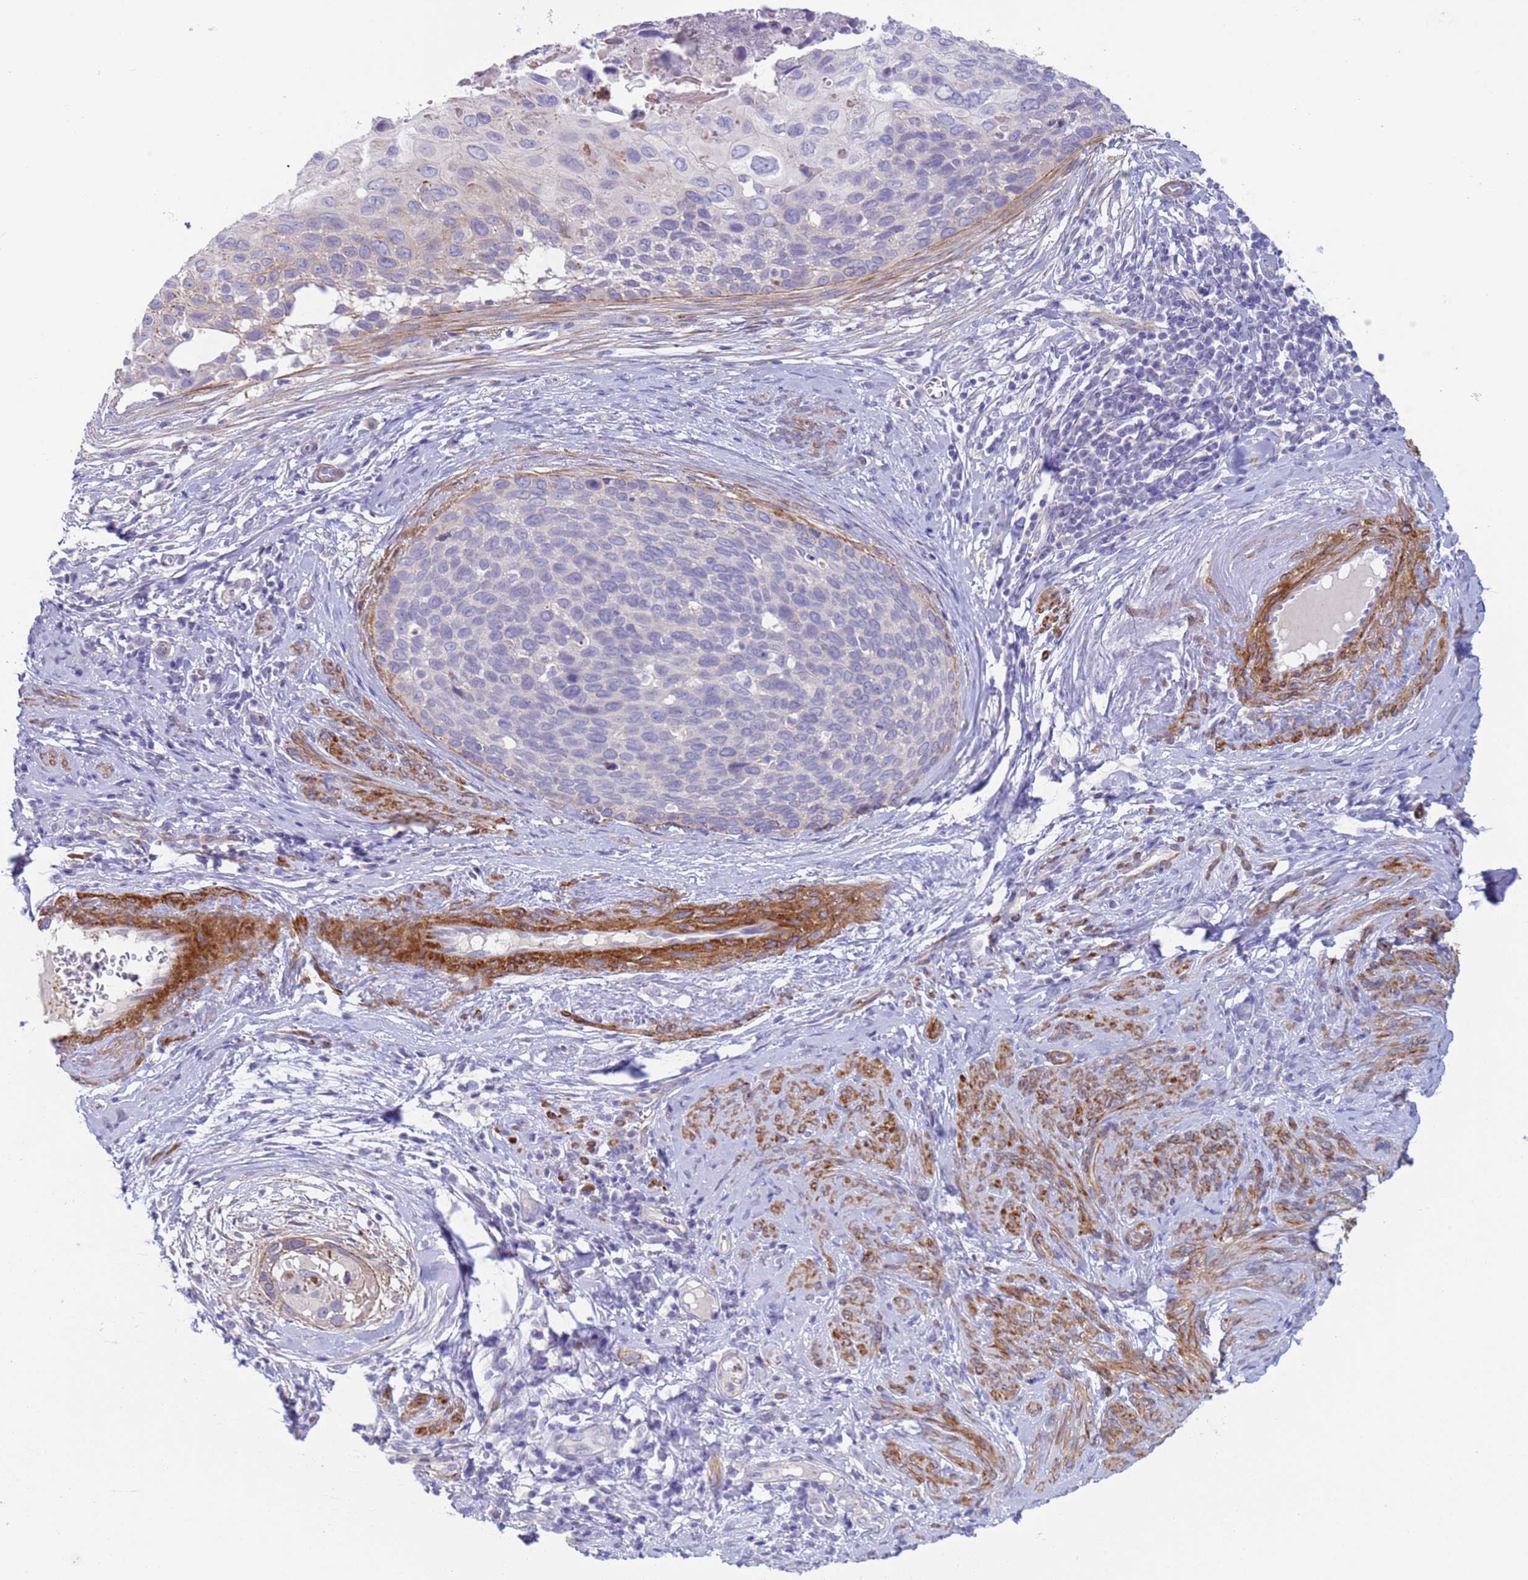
{"staining": {"intensity": "negative", "quantity": "none", "location": "none"}, "tissue": "cervical cancer", "cell_type": "Tumor cells", "image_type": "cancer", "snomed": [{"axis": "morphology", "description": "Squamous cell carcinoma, NOS"}, {"axis": "topography", "description": "Cervix"}], "caption": "High power microscopy histopathology image of an IHC histopathology image of cervical cancer, revealing no significant staining in tumor cells. (Brightfield microscopy of DAB (3,3'-diaminobenzidine) IHC at high magnification).", "gene": "KBTBD3", "patient": {"sex": "female", "age": 80}}